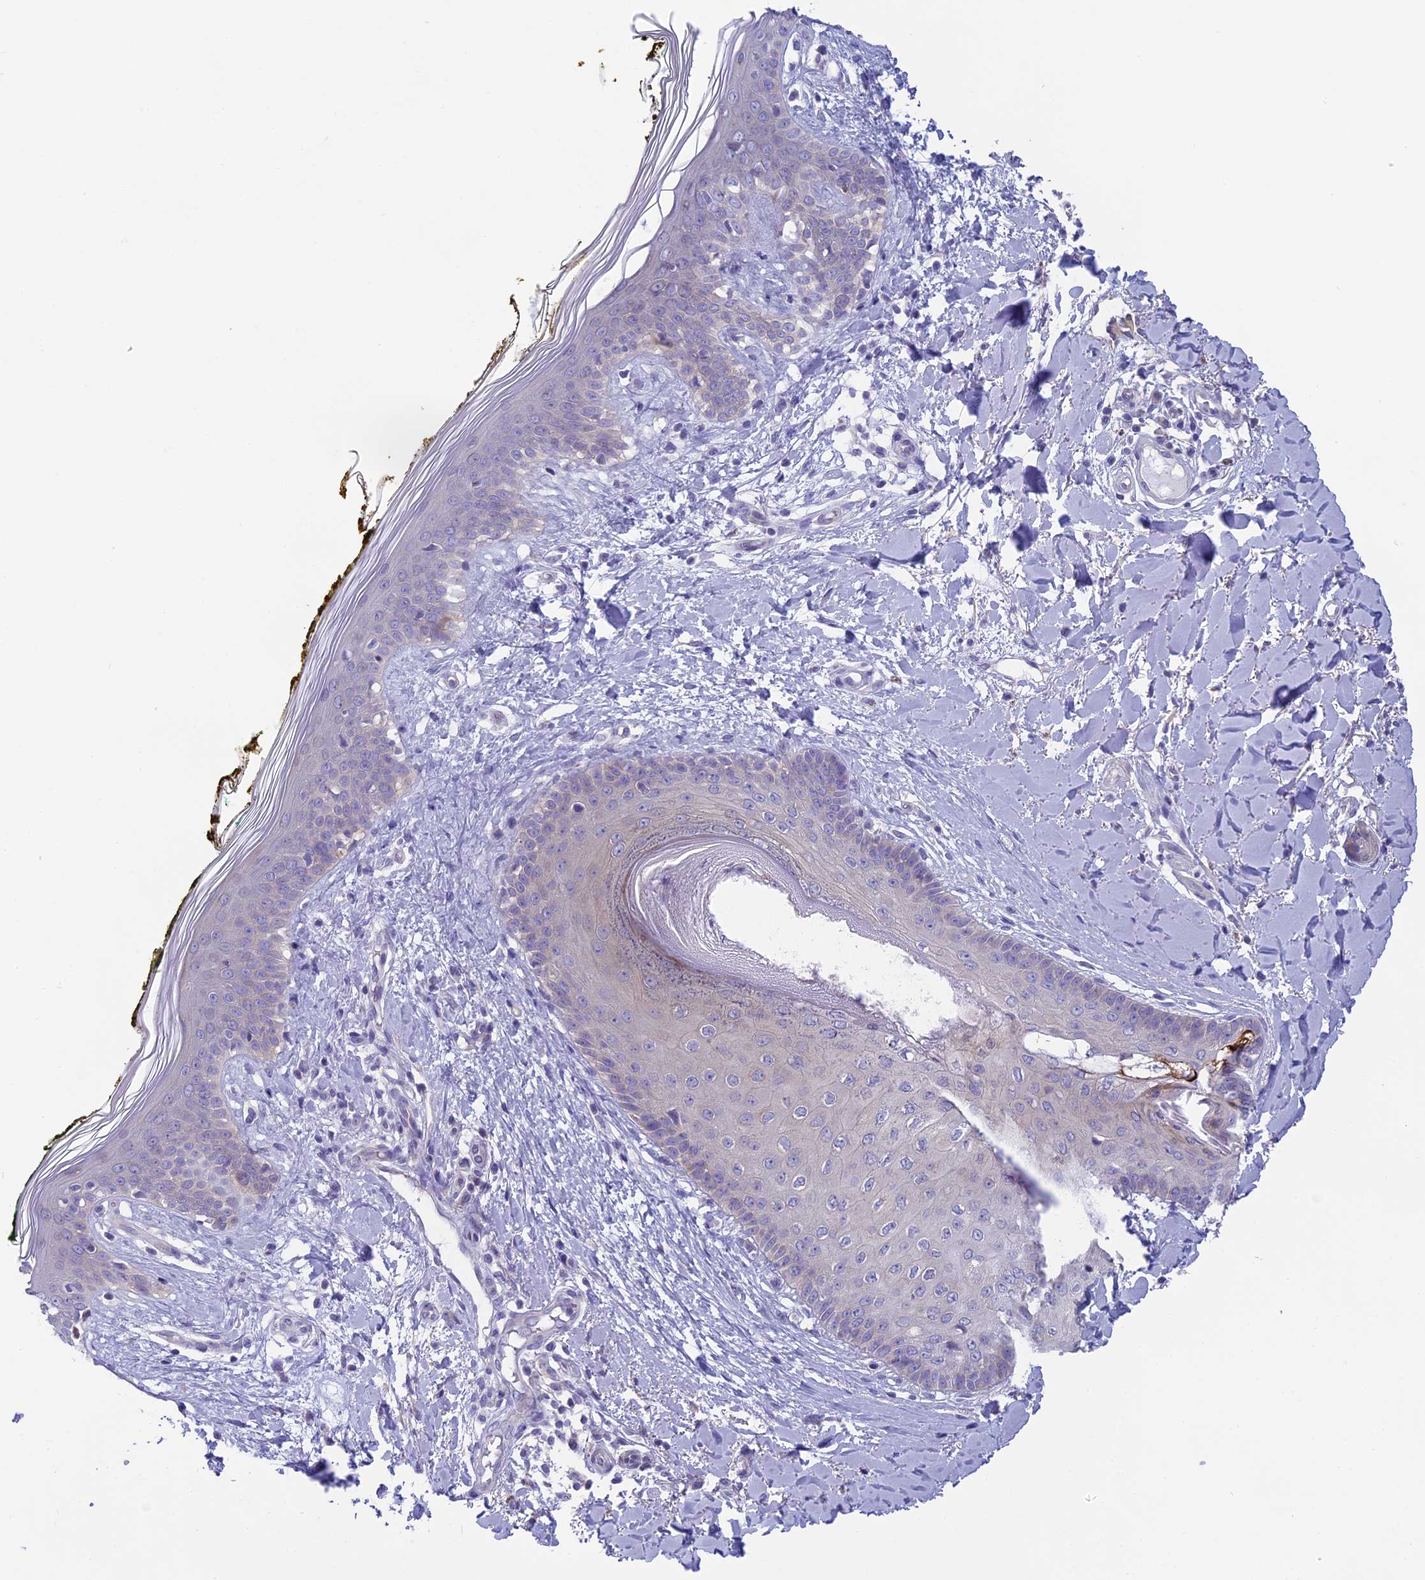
{"staining": {"intensity": "negative", "quantity": "none", "location": "none"}, "tissue": "skin", "cell_type": "Fibroblasts", "image_type": "normal", "snomed": [{"axis": "morphology", "description": "Normal tissue, NOS"}, {"axis": "topography", "description": "Skin"}], "caption": "IHC histopathology image of benign human skin stained for a protein (brown), which exhibits no expression in fibroblasts.", "gene": "ARHGEF37", "patient": {"sex": "female", "age": 34}}